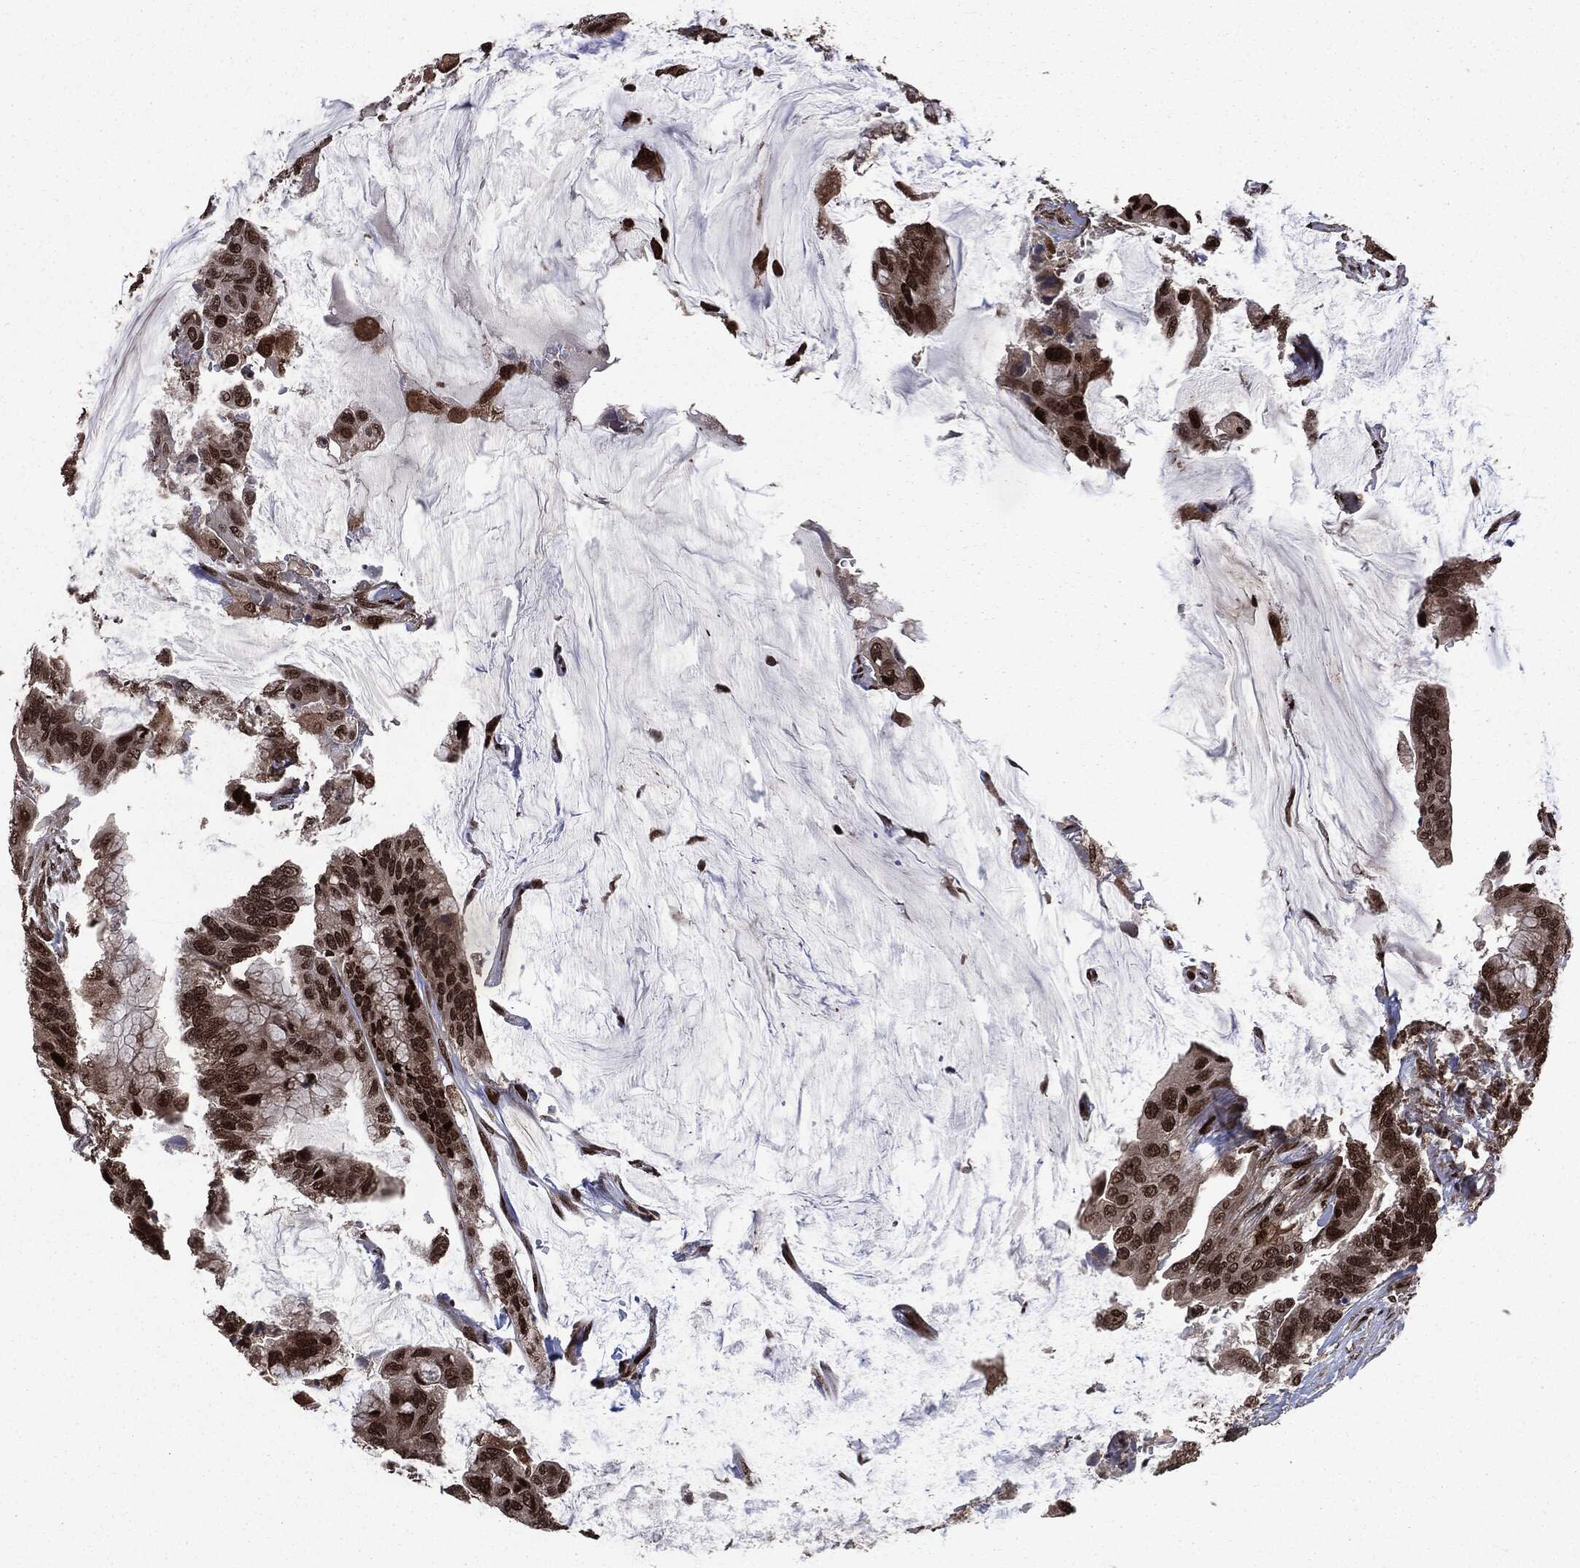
{"staining": {"intensity": "strong", "quantity": ">75%", "location": "nuclear"}, "tissue": "colorectal cancer", "cell_type": "Tumor cells", "image_type": "cancer", "snomed": [{"axis": "morphology", "description": "Adenocarcinoma, NOS"}, {"axis": "topography", "description": "Rectum"}], "caption": "About >75% of tumor cells in human colorectal adenocarcinoma exhibit strong nuclear protein positivity as visualized by brown immunohistochemical staining.", "gene": "DVL2", "patient": {"sex": "female", "age": 59}}